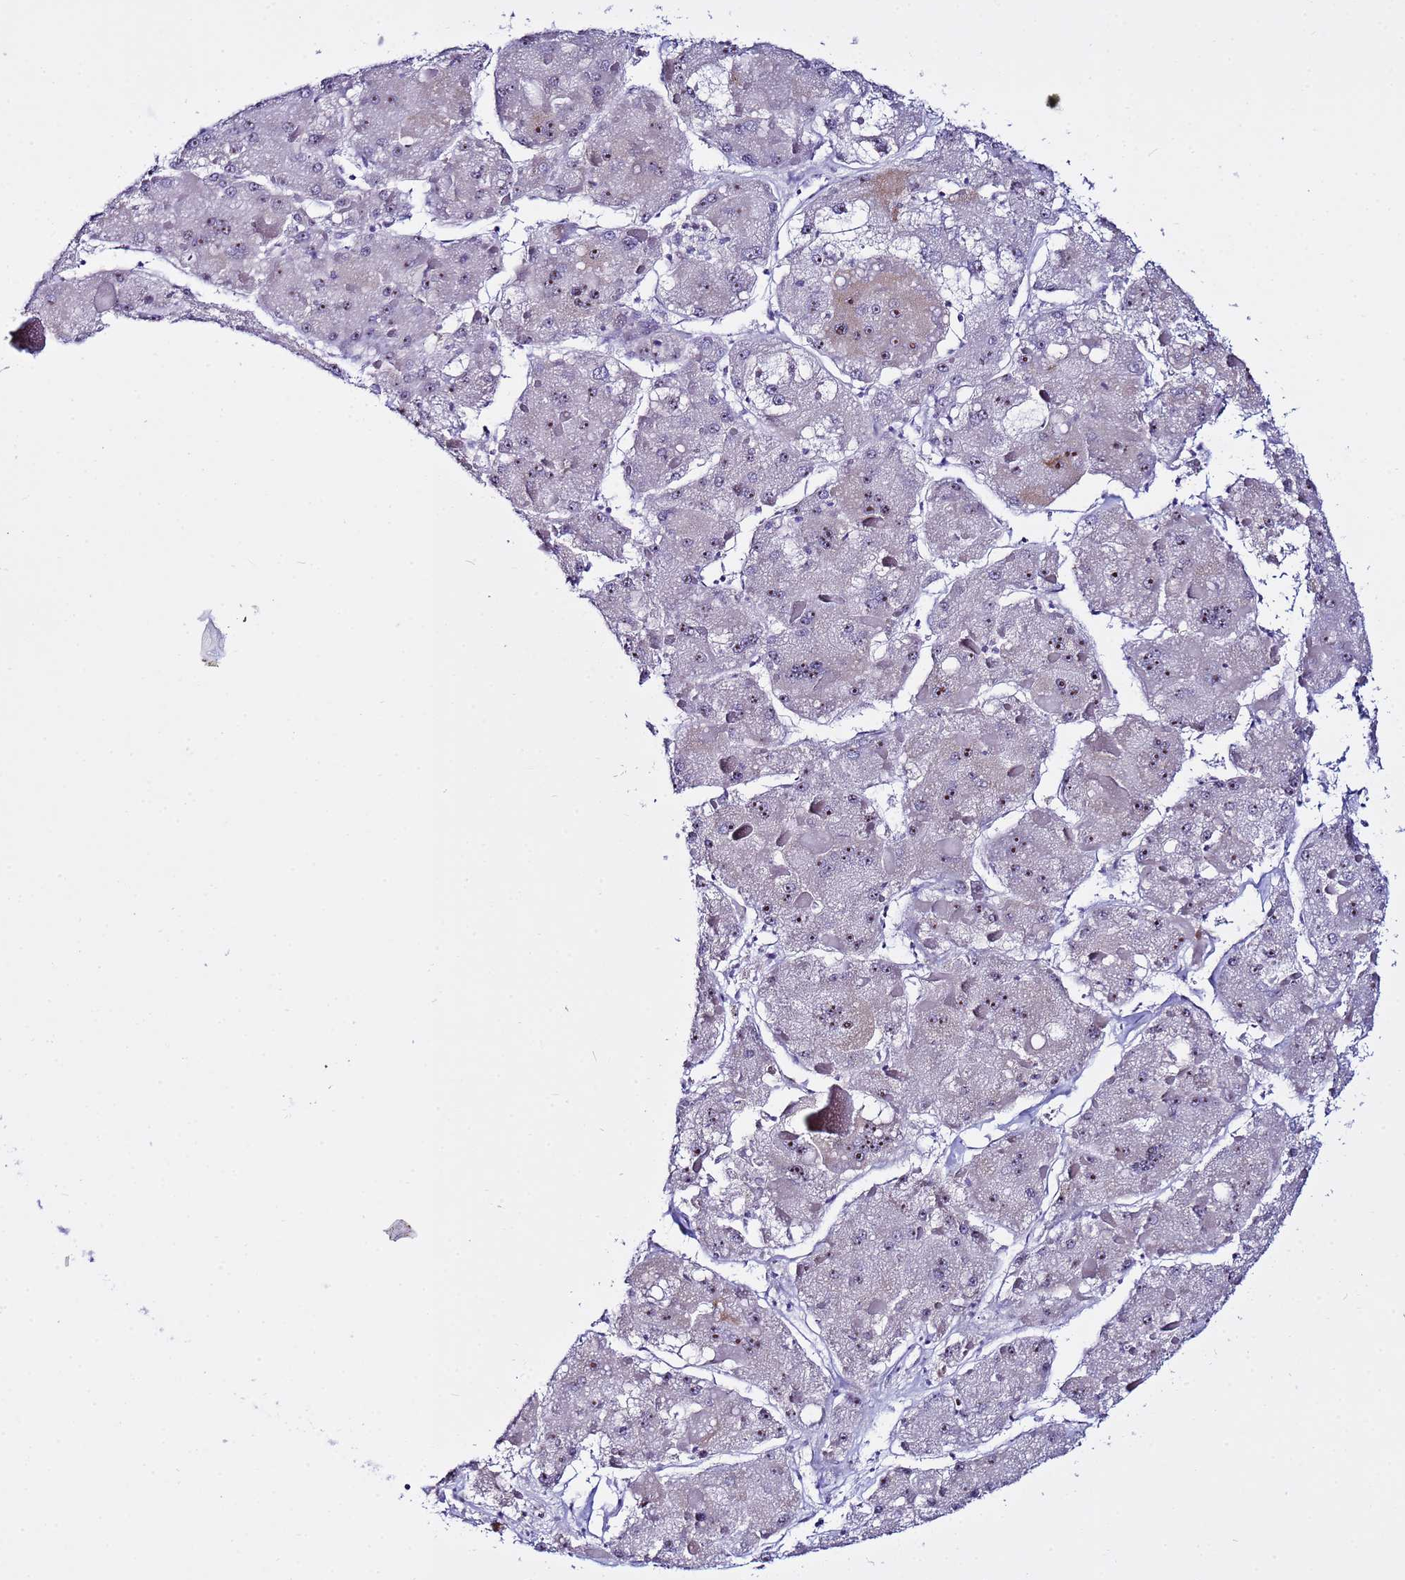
{"staining": {"intensity": "moderate", "quantity": "25%-75%", "location": "nuclear"}, "tissue": "liver cancer", "cell_type": "Tumor cells", "image_type": "cancer", "snomed": [{"axis": "morphology", "description": "Carcinoma, Hepatocellular, NOS"}, {"axis": "topography", "description": "Liver"}], "caption": "High-magnification brightfield microscopy of hepatocellular carcinoma (liver) stained with DAB (3,3'-diaminobenzidine) (brown) and counterstained with hematoxylin (blue). tumor cells exhibit moderate nuclear positivity is identified in approximately25%-75% of cells.", "gene": "IGSF11", "patient": {"sex": "female", "age": 73}}